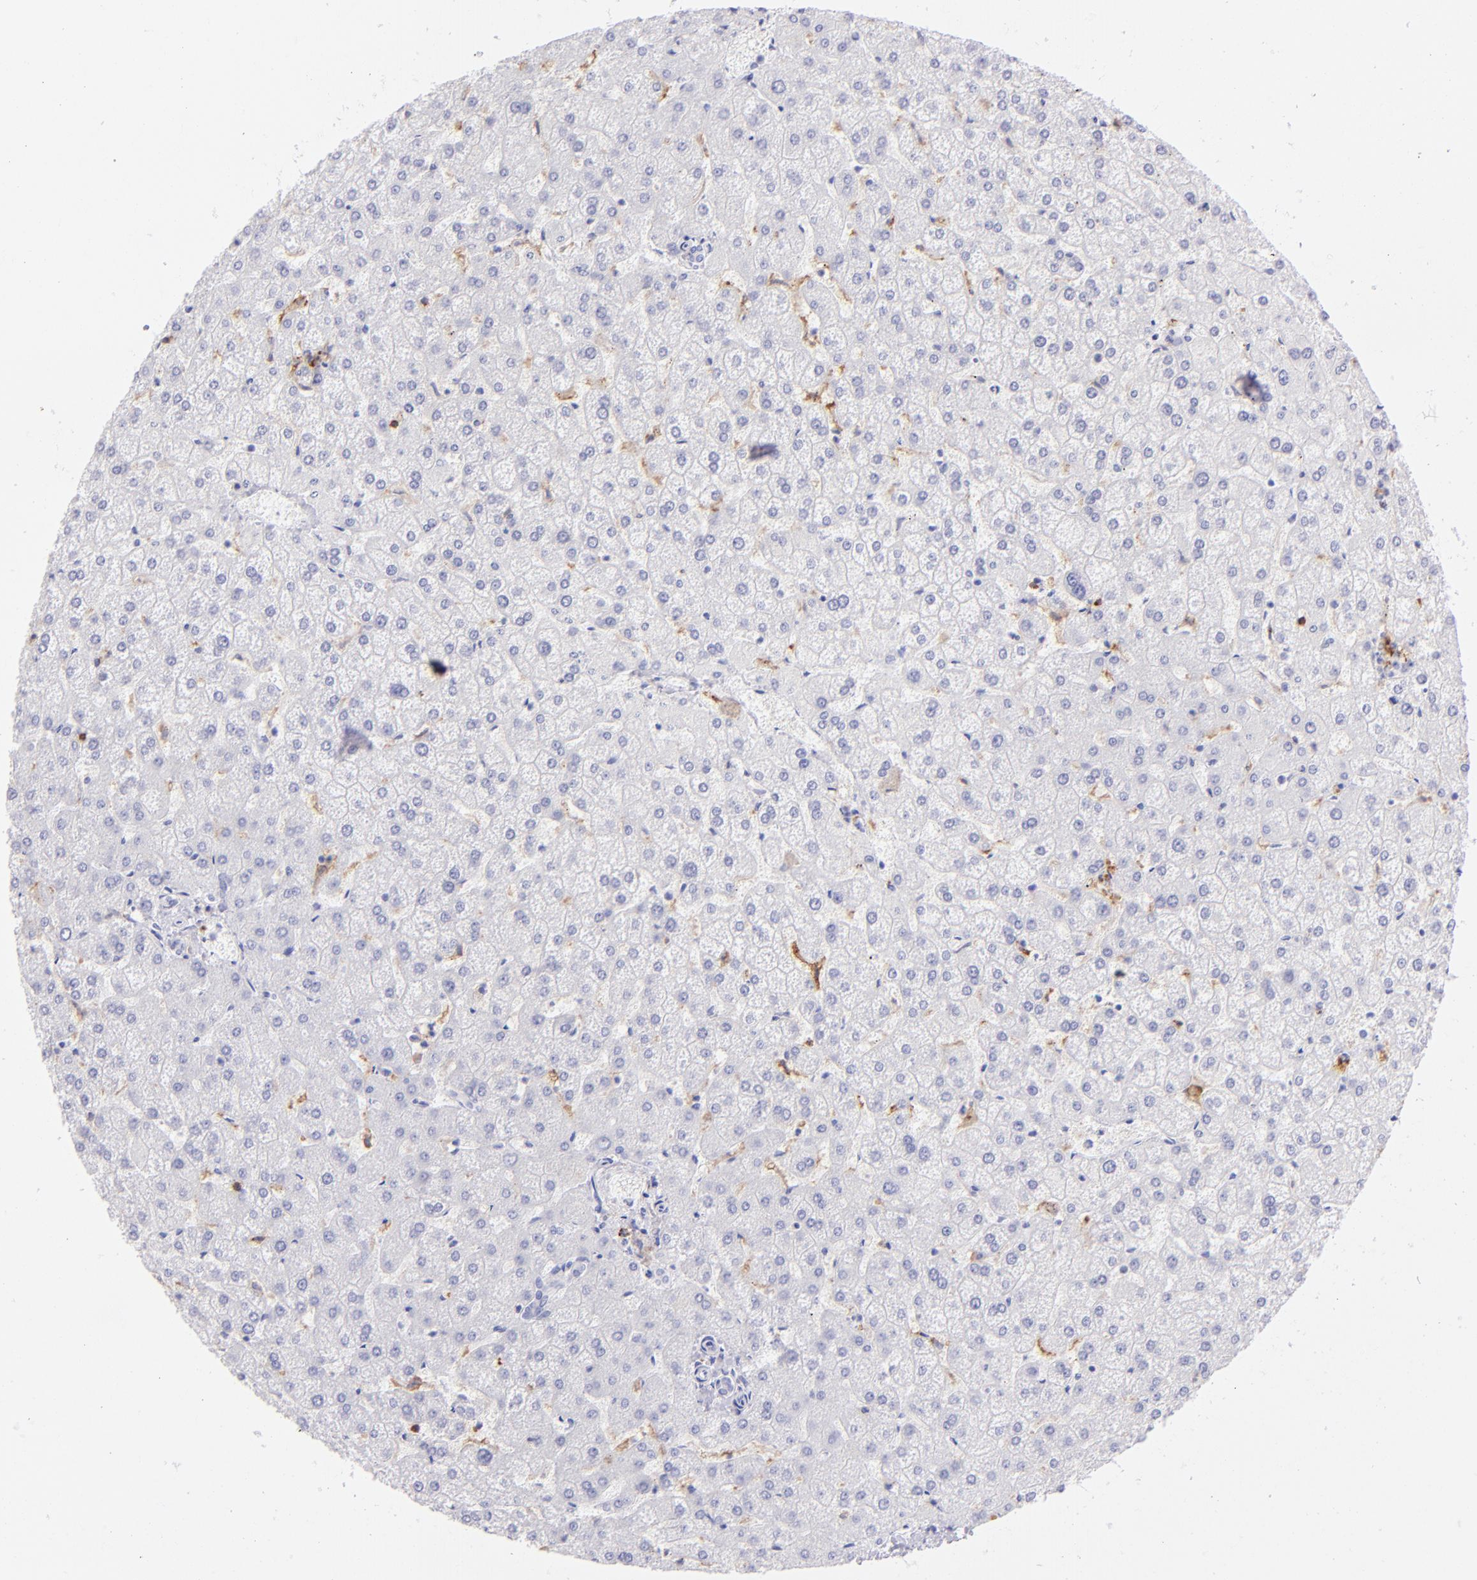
{"staining": {"intensity": "negative", "quantity": "none", "location": "none"}, "tissue": "liver", "cell_type": "Cholangiocytes", "image_type": "normal", "snomed": [{"axis": "morphology", "description": "Normal tissue, NOS"}, {"axis": "topography", "description": "Liver"}], "caption": "A high-resolution histopathology image shows immunohistochemistry (IHC) staining of normal liver, which reveals no significant positivity in cholangiocytes. (Brightfield microscopy of DAB (3,3'-diaminobenzidine) immunohistochemistry at high magnification).", "gene": "CD72", "patient": {"sex": "female", "age": 32}}